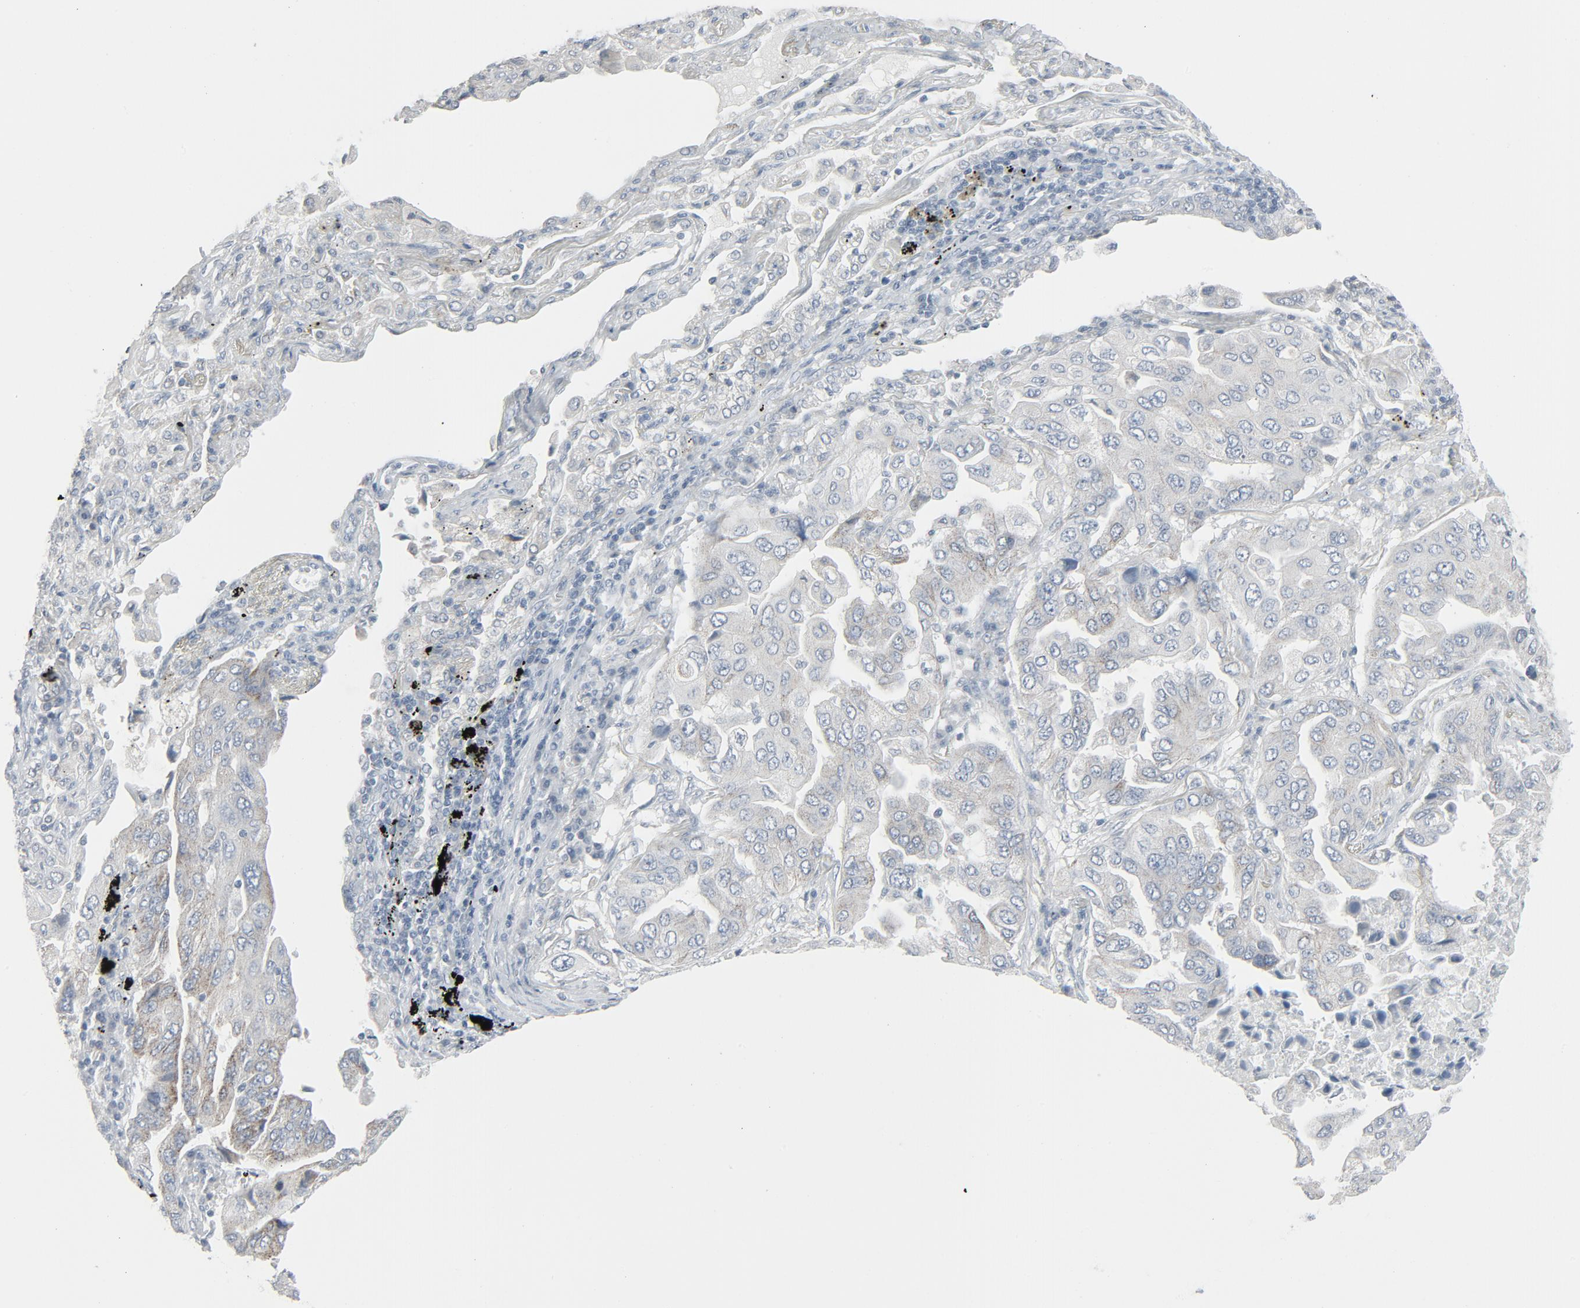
{"staining": {"intensity": "weak", "quantity": "<25%", "location": "cytoplasmic/membranous"}, "tissue": "lung cancer", "cell_type": "Tumor cells", "image_type": "cancer", "snomed": [{"axis": "morphology", "description": "Adenocarcinoma, NOS"}, {"axis": "topography", "description": "Lung"}], "caption": "Lung adenocarcinoma was stained to show a protein in brown. There is no significant positivity in tumor cells. (DAB (3,3'-diaminobenzidine) immunohistochemistry (IHC) with hematoxylin counter stain).", "gene": "FGFR3", "patient": {"sex": "female", "age": 65}}